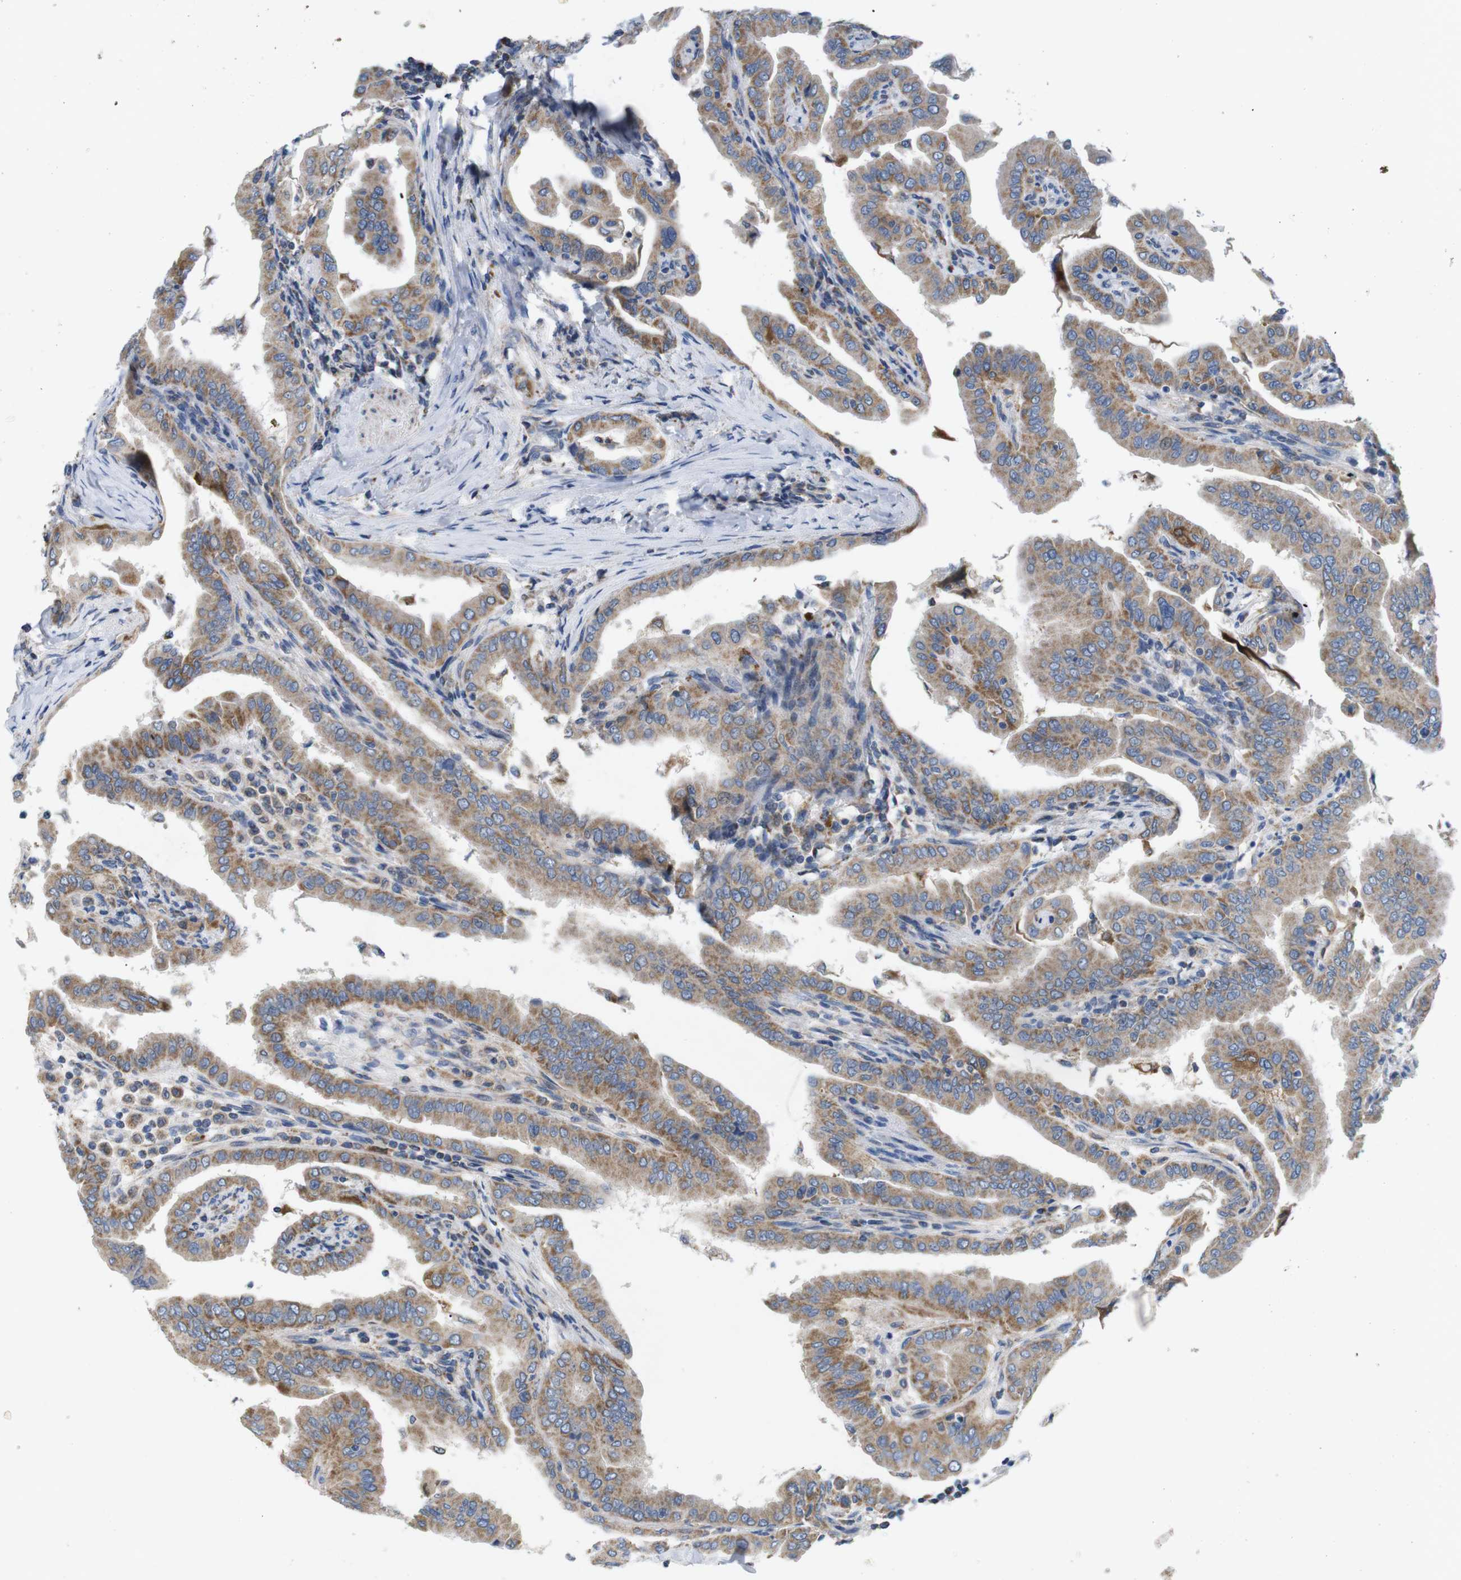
{"staining": {"intensity": "moderate", "quantity": ">75%", "location": "cytoplasmic/membranous"}, "tissue": "thyroid cancer", "cell_type": "Tumor cells", "image_type": "cancer", "snomed": [{"axis": "morphology", "description": "Papillary adenocarcinoma, NOS"}, {"axis": "topography", "description": "Thyroid gland"}], "caption": "Immunohistochemistry (IHC) photomicrograph of neoplastic tissue: human papillary adenocarcinoma (thyroid) stained using immunohistochemistry demonstrates medium levels of moderate protein expression localized specifically in the cytoplasmic/membranous of tumor cells, appearing as a cytoplasmic/membranous brown color.", "gene": "F2RL1", "patient": {"sex": "male", "age": 33}}